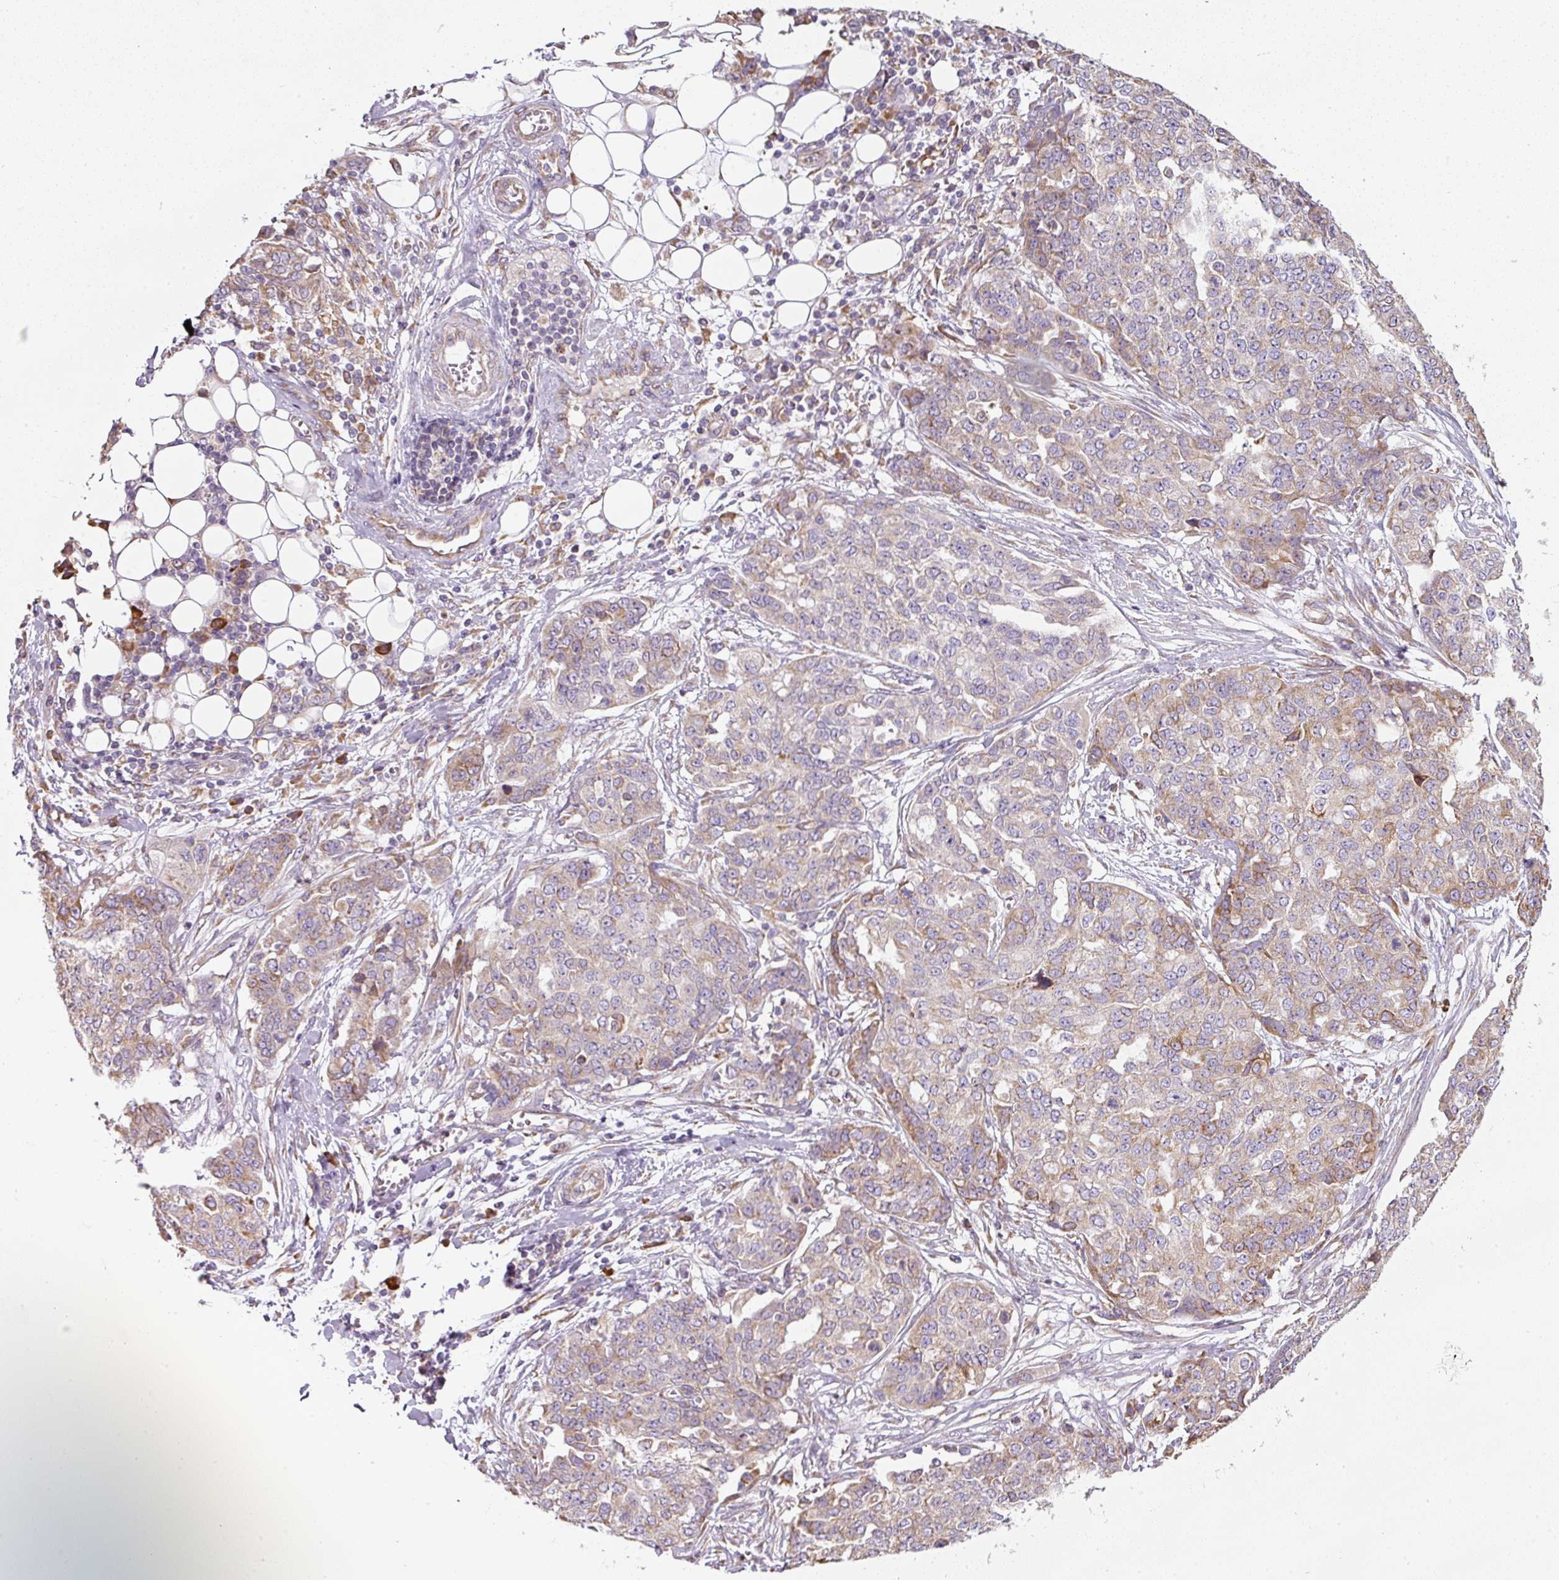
{"staining": {"intensity": "weak", "quantity": "25%-75%", "location": "cytoplasmic/membranous"}, "tissue": "ovarian cancer", "cell_type": "Tumor cells", "image_type": "cancer", "snomed": [{"axis": "morphology", "description": "Cystadenocarcinoma, serous, NOS"}, {"axis": "topography", "description": "Soft tissue"}, {"axis": "topography", "description": "Ovary"}], "caption": "A photomicrograph of ovarian cancer stained for a protein displays weak cytoplasmic/membranous brown staining in tumor cells.", "gene": "MORN4", "patient": {"sex": "female", "age": 57}}